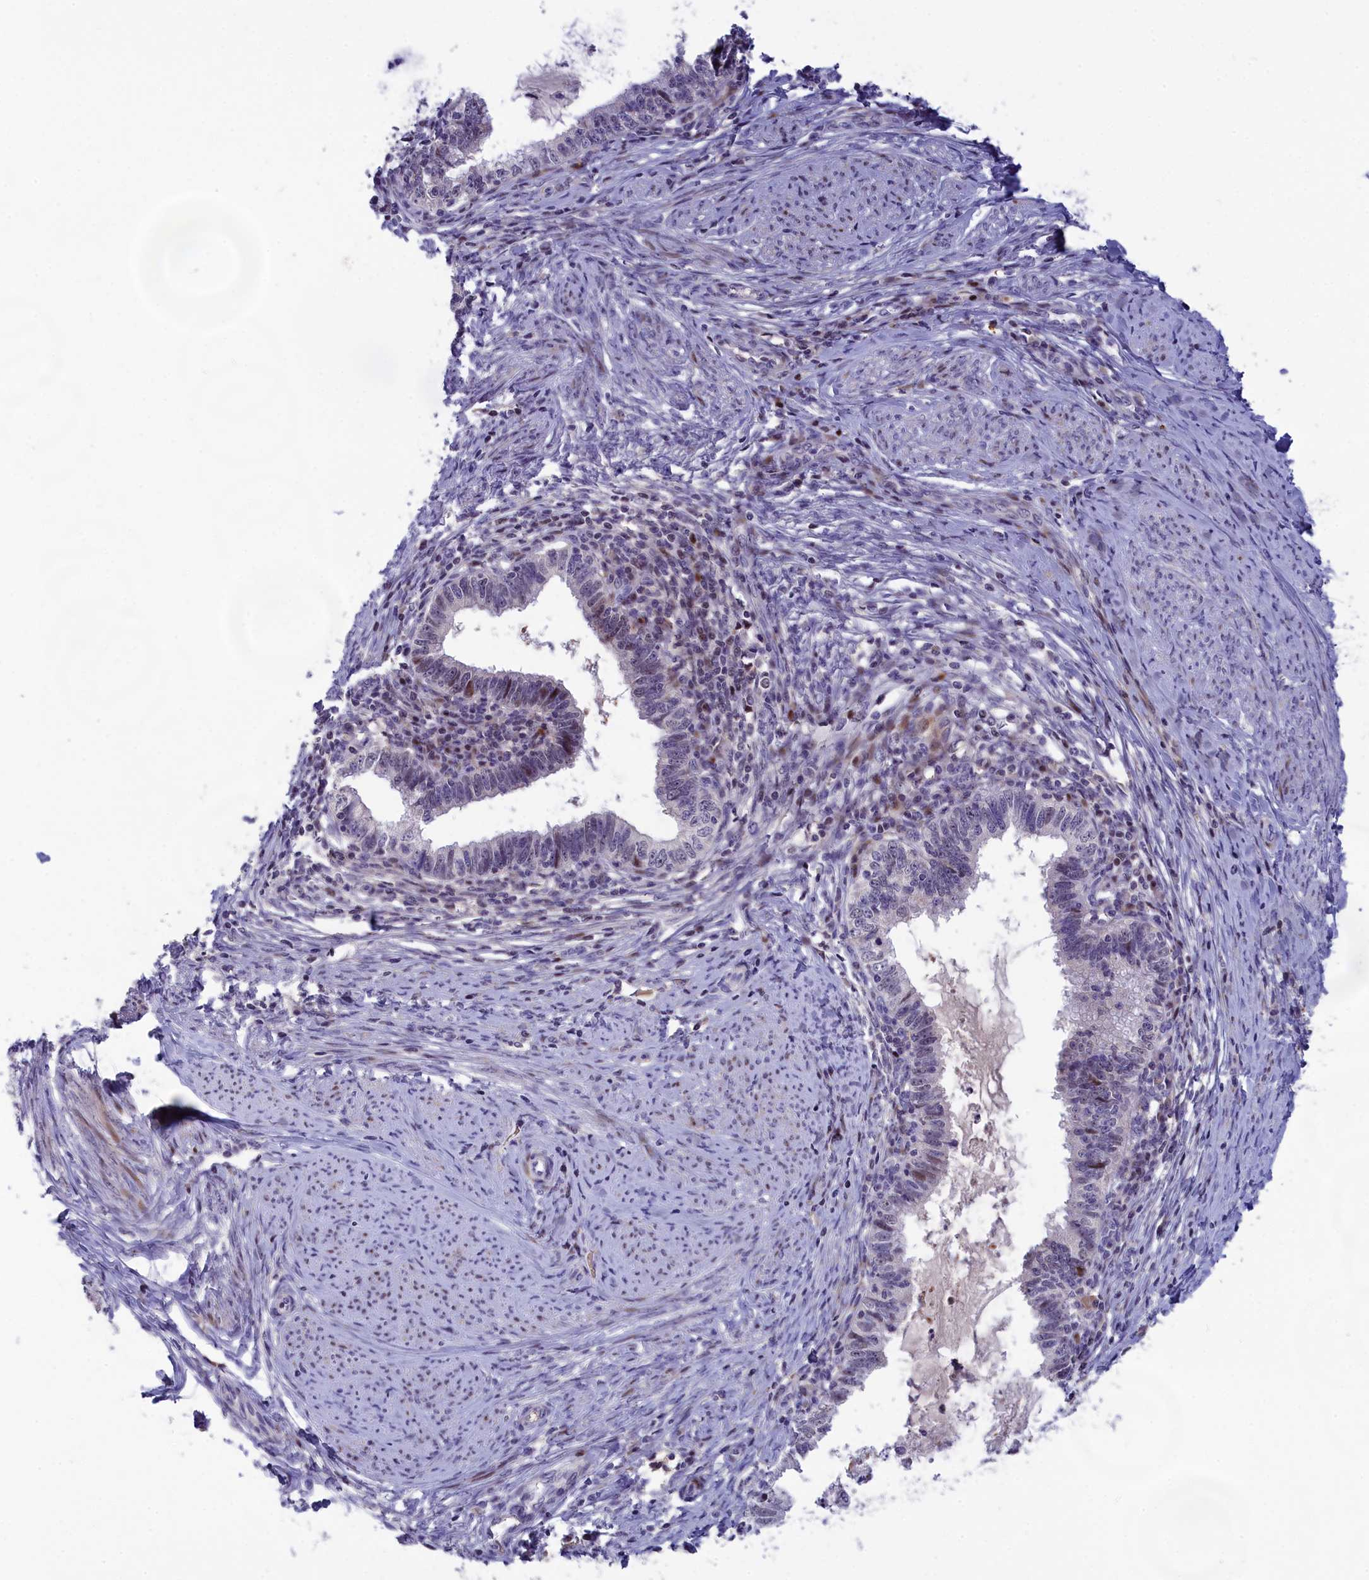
{"staining": {"intensity": "moderate", "quantity": "<25%", "location": "nuclear"}, "tissue": "cervical cancer", "cell_type": "Tumor cells", "image_type": "cancer", "snomed": [{"axis": "morphology", "description": "Adenocarcinoma, NOS"}, {"axis": "topography", "description": "Cervix"}], "caption": "Adenocarcinoma (cervical) was stained to show a protein in brown. There is low levels of moderate nuclear expression in about <25% of tumor cells. The protein of interest is shown in brown color, while the nuclei are stained blue.", "gene": "NKPD1", "patient": {"sex": "female", "age": 36}}